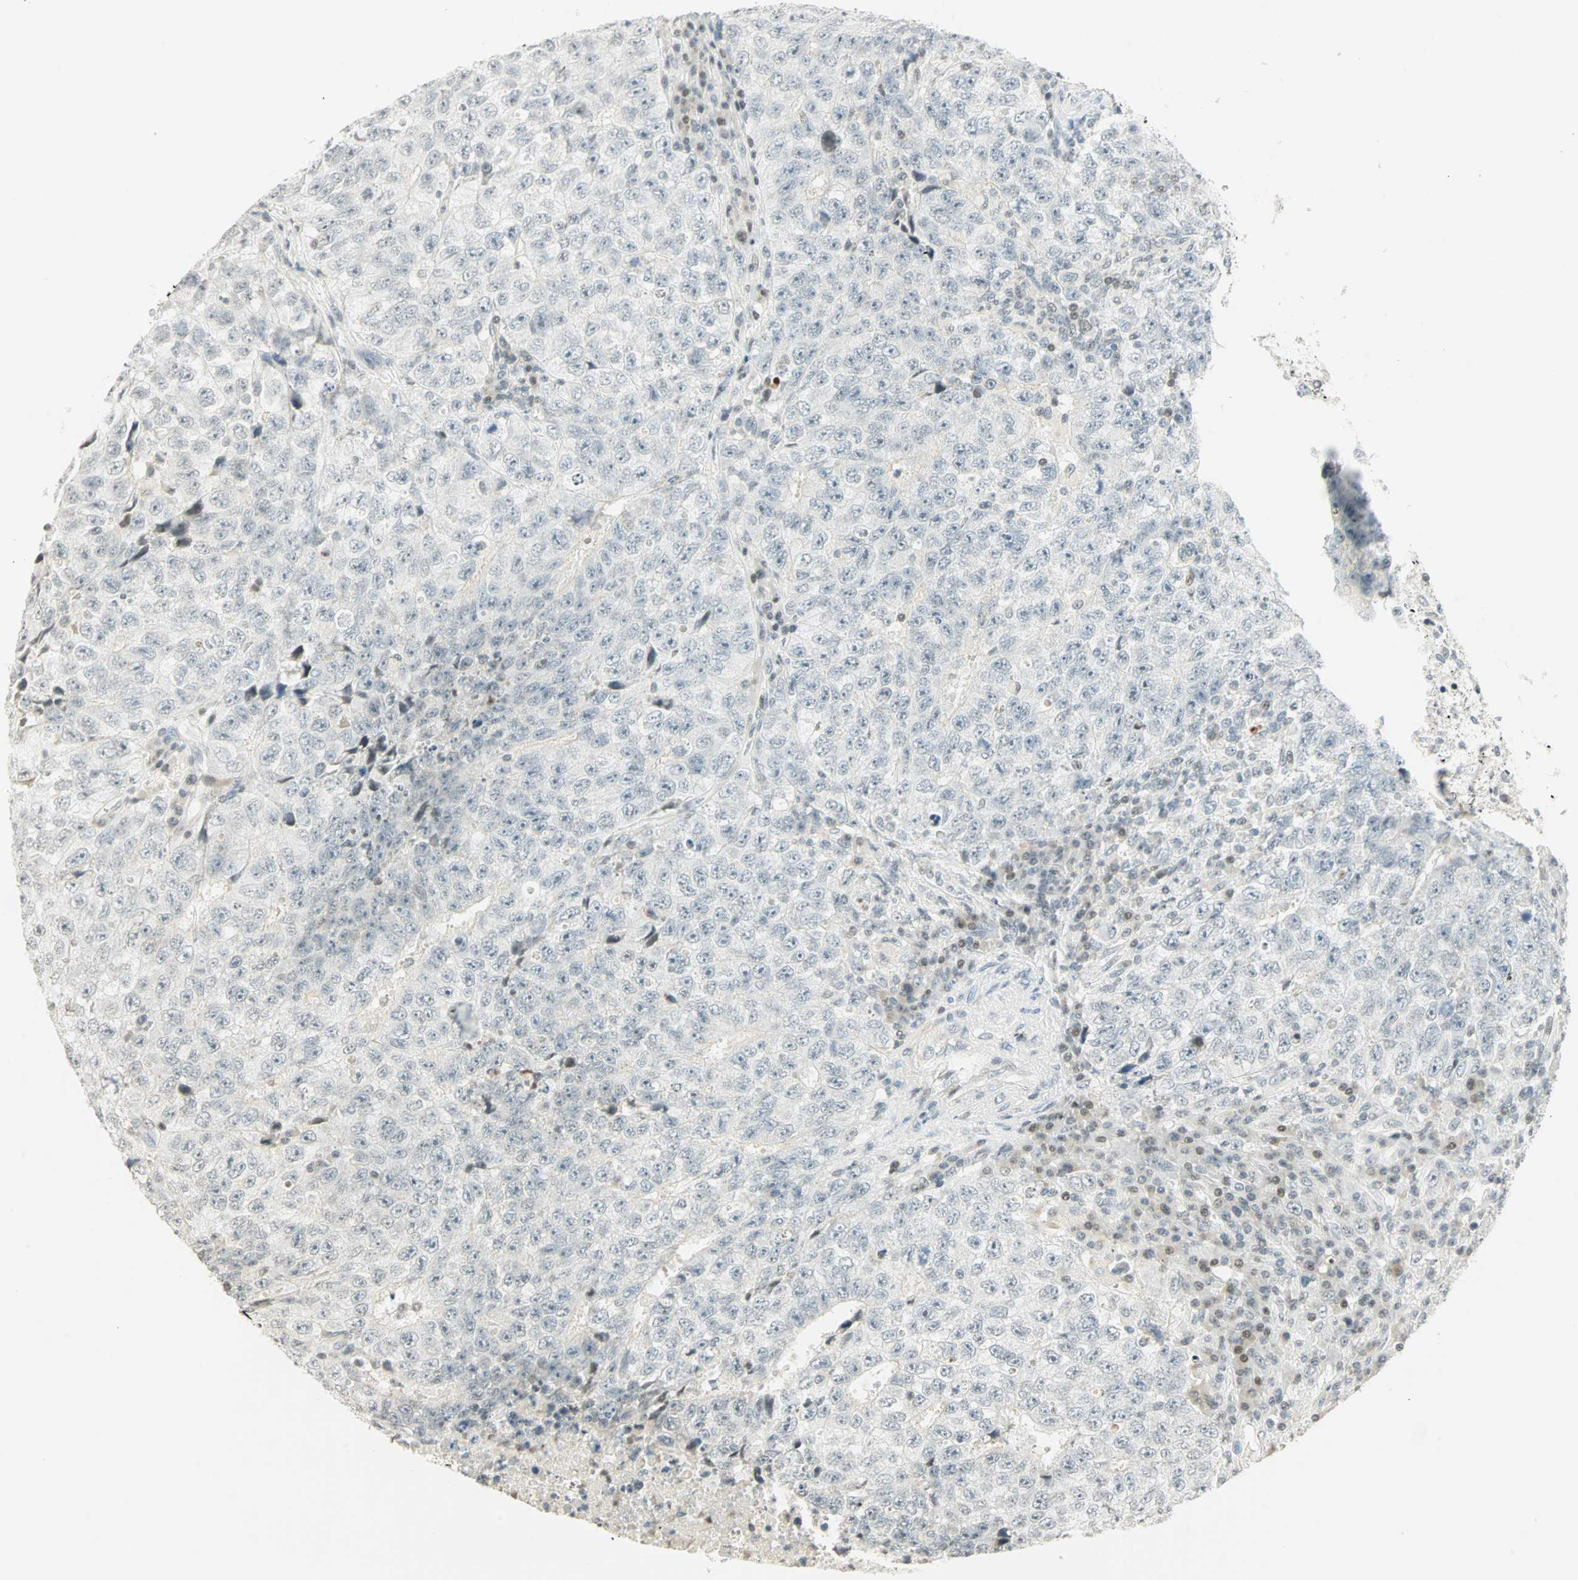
{"staining": {"intensity": "weak", "quantity": "<25%", "location": "nuclear"}, "tissue": "testis cancer", "cell_type": "Tumor cells", "image_type": "cancer", "snomed": [{"axis": "morphology", "description": "Necrosis, NOS"}, {"axis": "morphology", "description": "Carcinoma, Embryonal, NOS"}, {"axis": "topography", "description": "Testis"}], "caption": "High magnification brightfield microscopy of testis cancer (embryonal carcinoma) stained with DAB (3,3'-diaminobenzidine) (brown) and counterstained with hematoxylin (blue): tumor cells show no significant staining.", "gene": "SMAD3", "patient": {"sex": "male", "age": 19}}